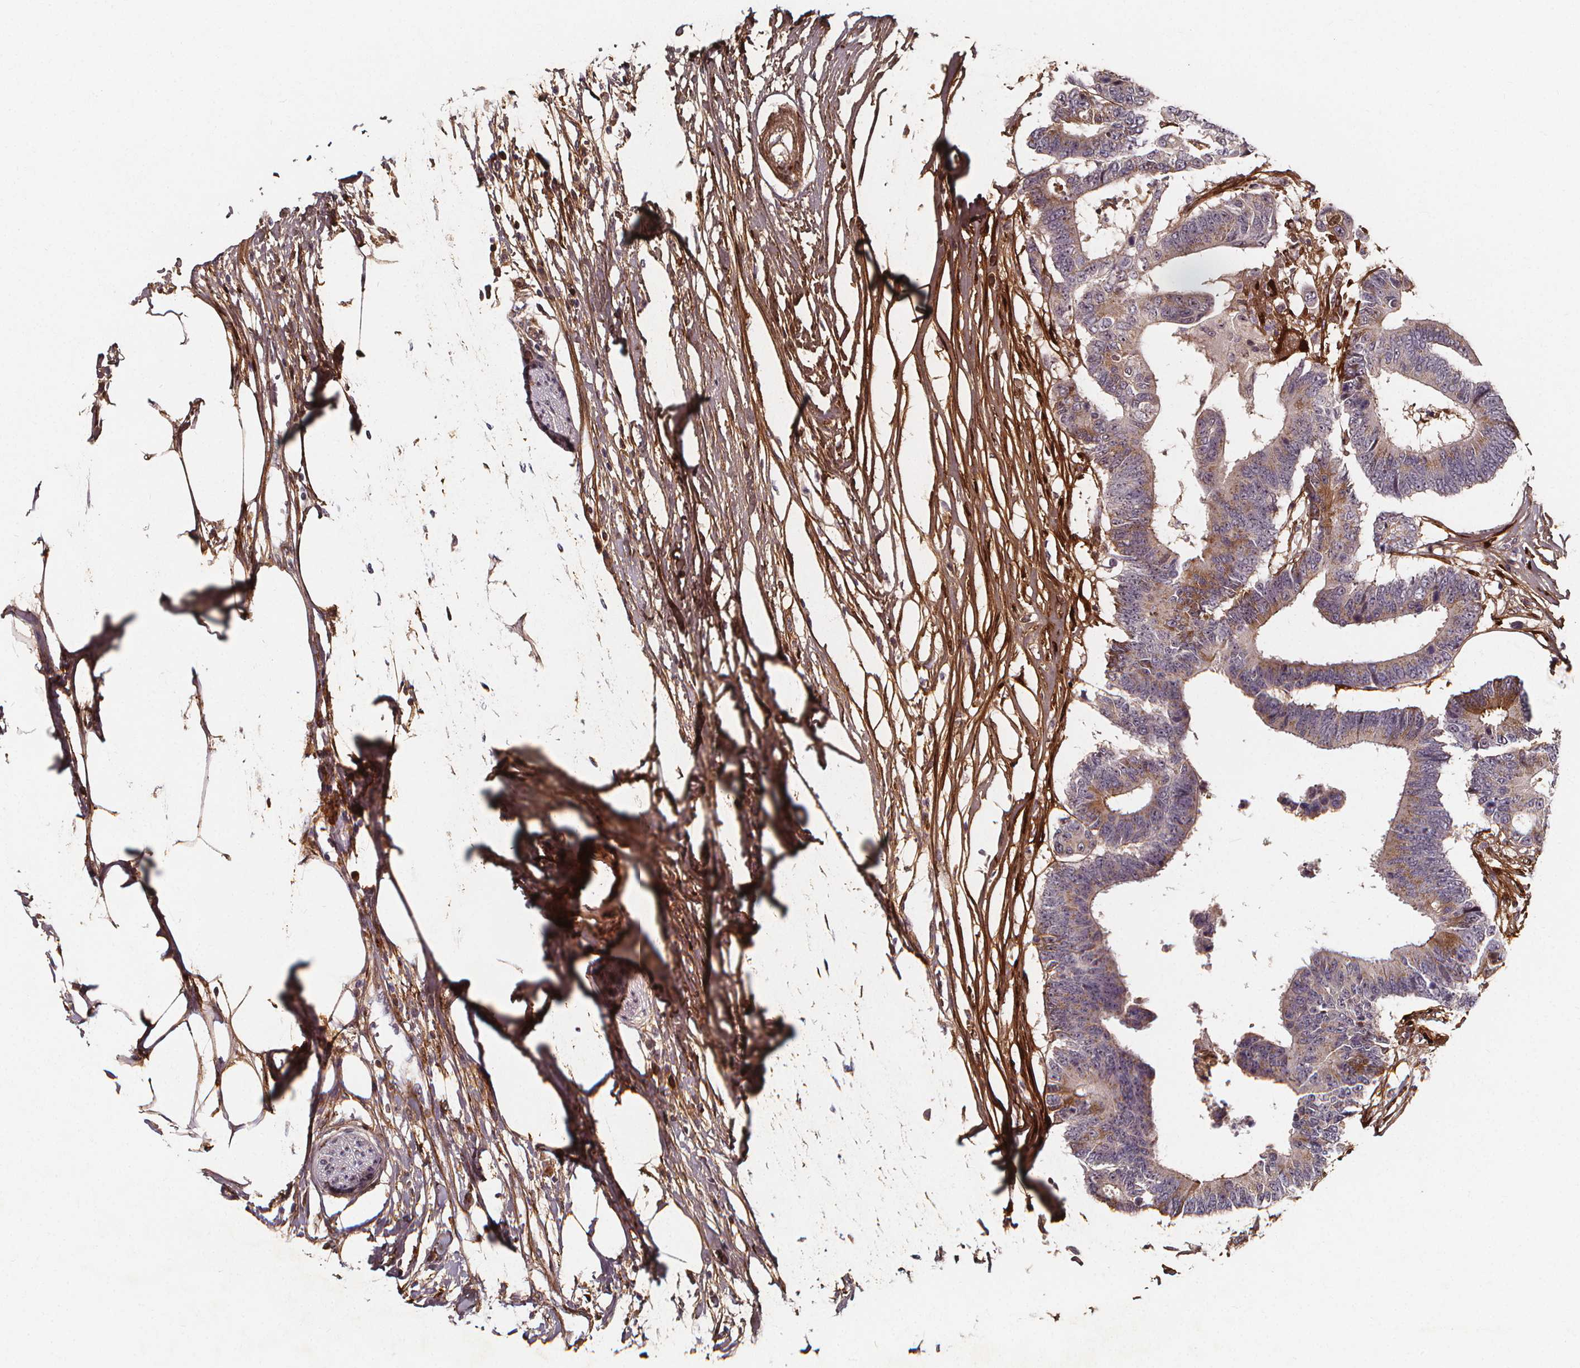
{"staining": {"intensity": "weak", "quantity": "25%-75%", "location": "cytoplasmic/membranous"}, "tissue": "colorectal cancer", "cell_type": "Tumor cells", "image_type": "cancer", "snomed": [{"axis": "morphology", "description": "Adenocarcinoma, NOS"}, {"axis": "topography", "description": "Colon"}], "caption": "Brown immunohistochemical staining in colorectal cancer (adenocarcinoma) exhibits weak cytoplasmic/membranous positivity in about 25%-75% of tumor cells. (brown staining indicates protein expression, while blue staining denotes nuclei).", "gene": "AEBP1", "patient": {"sex": "female", "age": 48}}